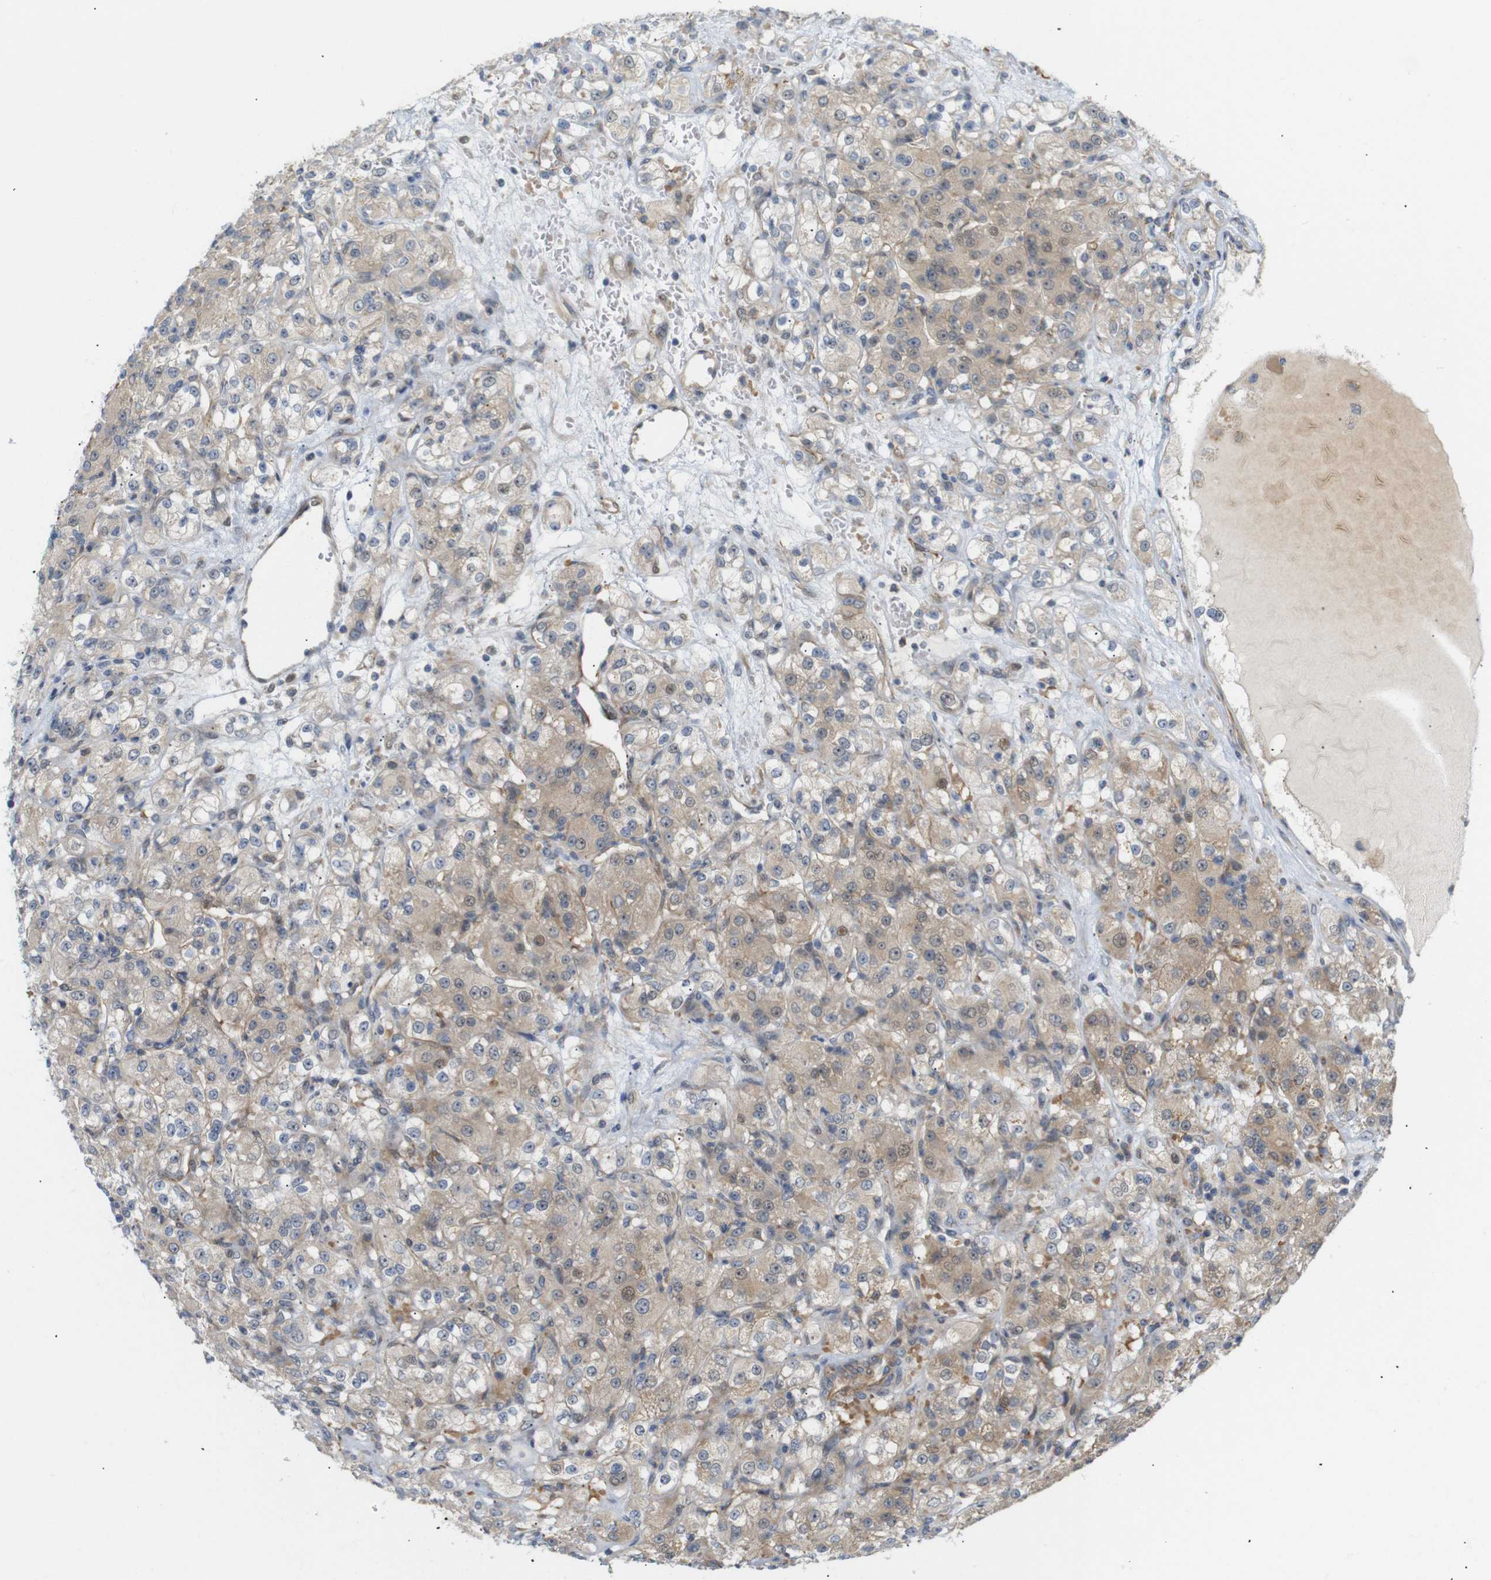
{"staining": {"intensity": "moderate", "quantity": ">75%", "location": "cytoplasmic/membranous,nuclear"}, "tissue": "renal cancer", "cell_type": "Tumor cells", "image_type": "cancer", "snomed": [{"axis": "morphology", "description": "Normal tissue, NOS"}, {"axis": "morphology", "description": "Adenocarcinoma, NOS"}, {"axis": "topography", "description": "Kidney"}], "caption": "Brown immunohistochemical staining in renal cancer displays moderate cytoplasmic/membranous and nuclear expression in about >75% of tumor cells.", "gene": "RPTOR", "patient": {"sex": "male", "age": 61}}